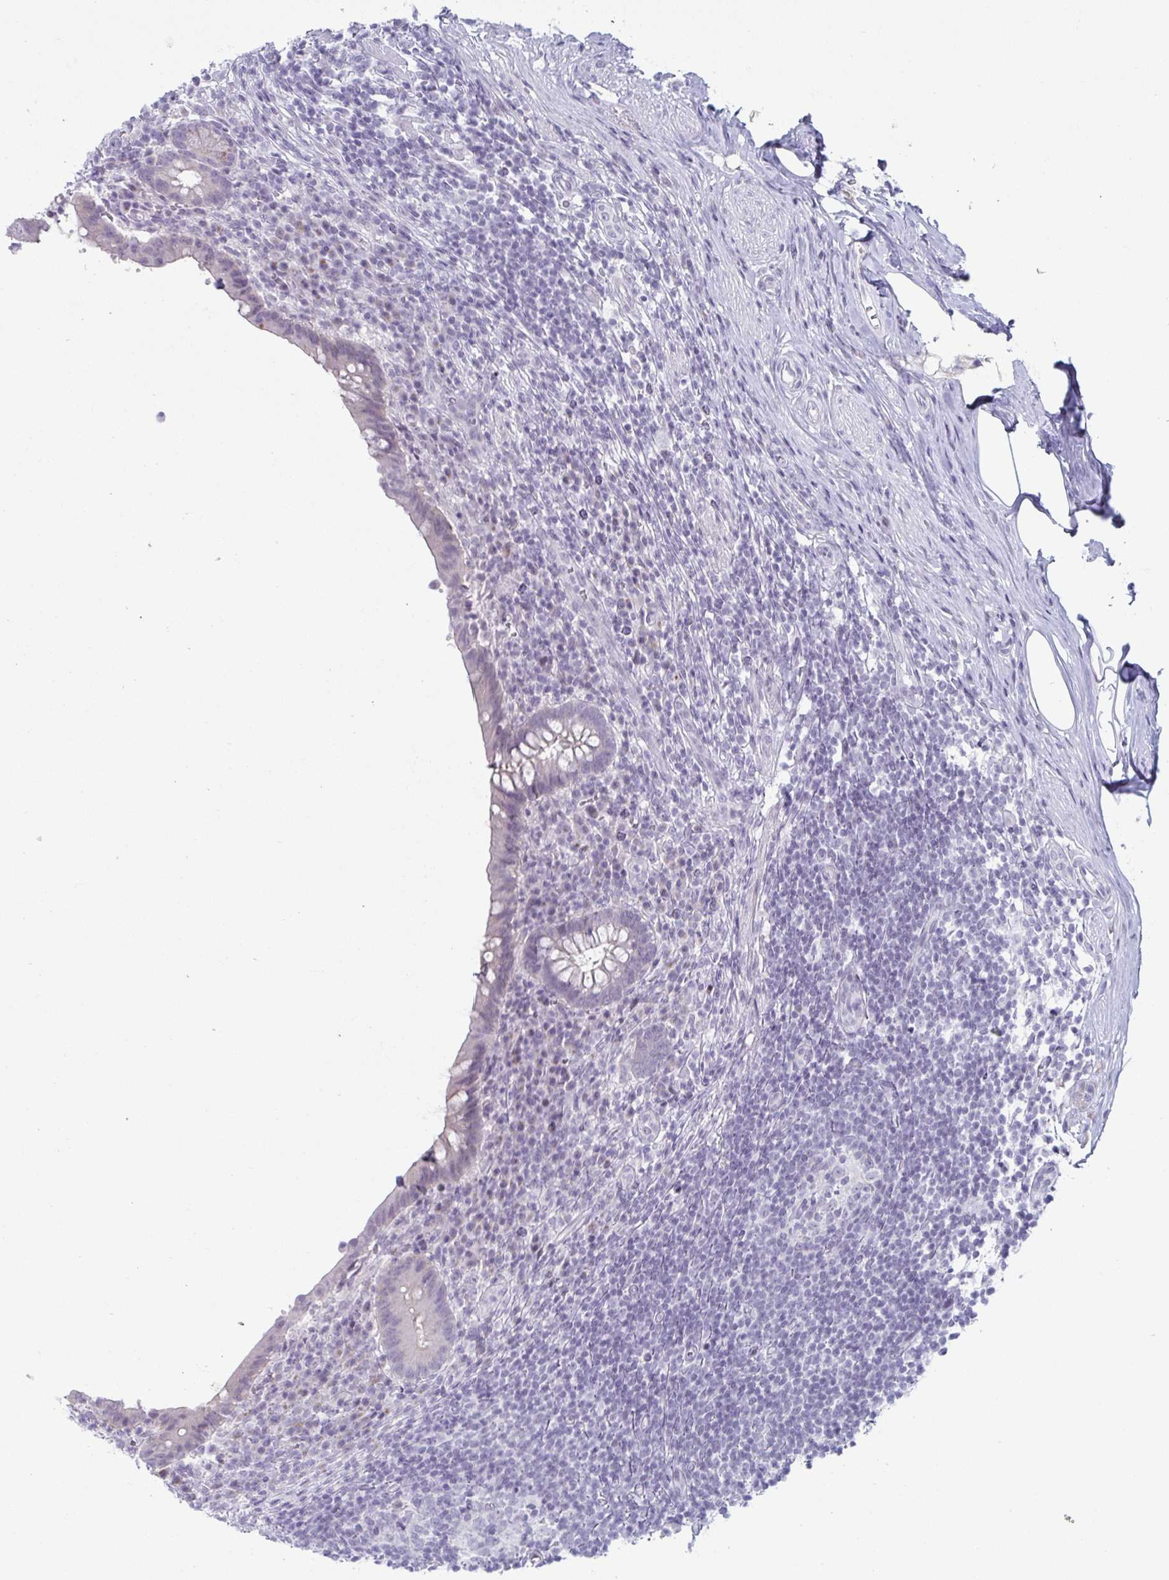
{"staining": {"intensity": "negative", "quantity": "none", "location": "none"}, "tissue": "appendix", "cell_type": "Glandular cells", "image_type": "normal", "snomed": [{"axis": "morphology", "description": "Normal tissue, NOS"}, {"axis": "topography", "description": "Appendix"}], "caption": "The immunohistochemistry (IHC) histopathology image has no significant expression in glandular cells of appendix. (Stains: DAB (3,3'-diaminobenzidine) immunohistochemistry (IHC) with hematoxylin counter stain, Microscopy: brightfield microscopy at high magnification).", "gene": "VSIG10L", "patient": {"sex": "female", "age": 56}}